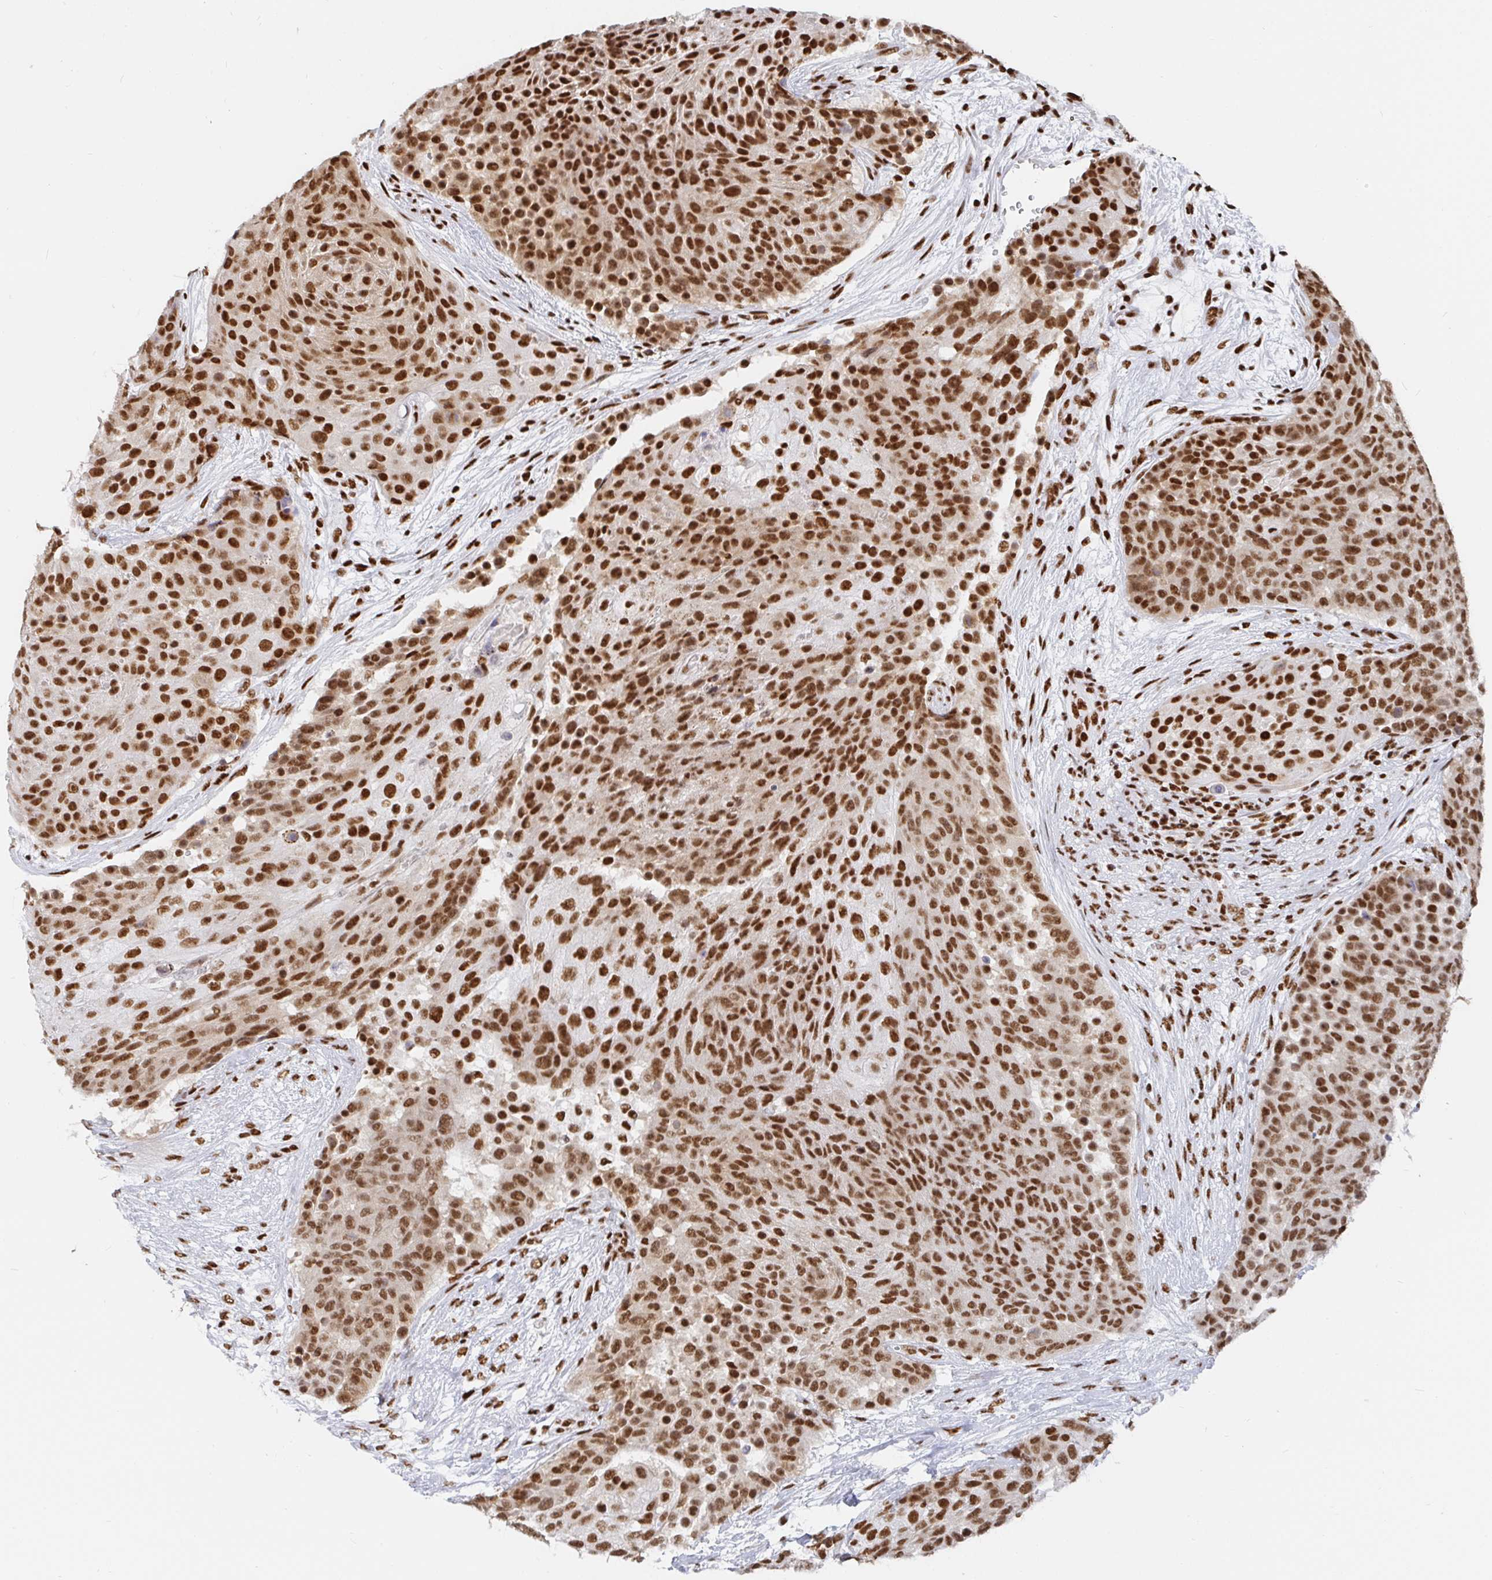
{"staining": {"intensity": "strong", "quantity": ">75%", "location": "nuclear"}, "tissue": "urothelial cancer", "cell_type": "Tumor cells", "image_type": "cancer", "snomed": [{"axis": "morphology", "description": "Urothelial carcinoma, High grade"}, {"axis": "topography", "description": "Urinary bladder"}], "caption": "Protein analysis of urothelial cancer tissue reveals strong nuclear staining in approximately >75% of tumor cells.", "gene": "EWSR1", "patient": {"sex": "female", "age": 63}}